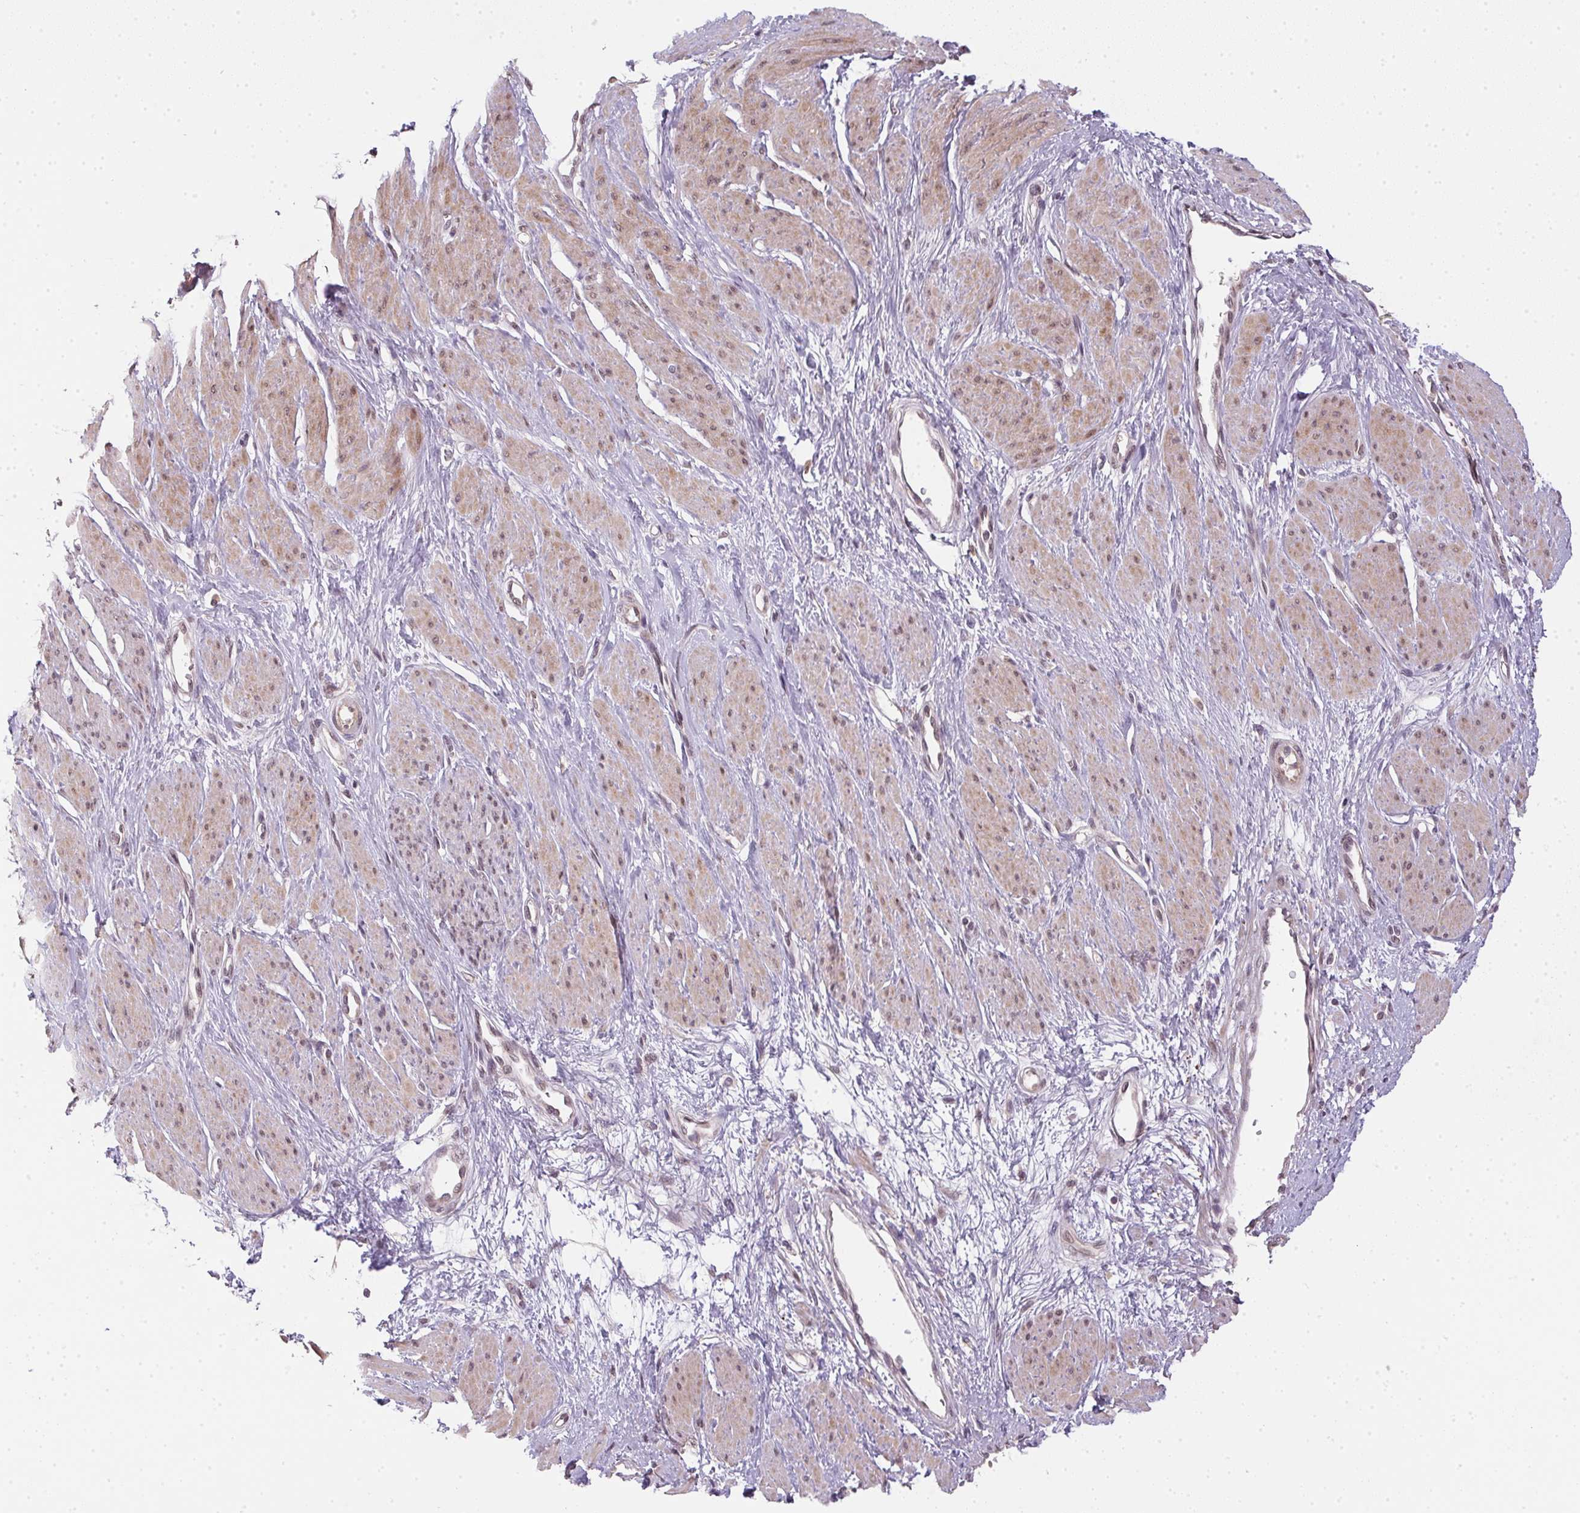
{"staining": {"intensity": "moderate", "quantity": "25%-75%", "location": "cytoplasmic/membranous"}, "tissue": "smooth muscle", "cell_type": "Smooth muscle cells", "image_type": "normal", "snomed": [{"axis": "morphology", "description": "Normal tissue, NOS"}, {"axis": "topography", "description": "Smooth muscle"}, {"axis": "topography", "description": "Uterus"}], "caption": "Protein expression analysis of benign human smooth muscle reveals moderate cytoplasmic/membranous staining in approximately 25%-75% of smooth muscle cells.", "gene": "PPP4R4", "patient": {"sex": "female", "age": 39}}